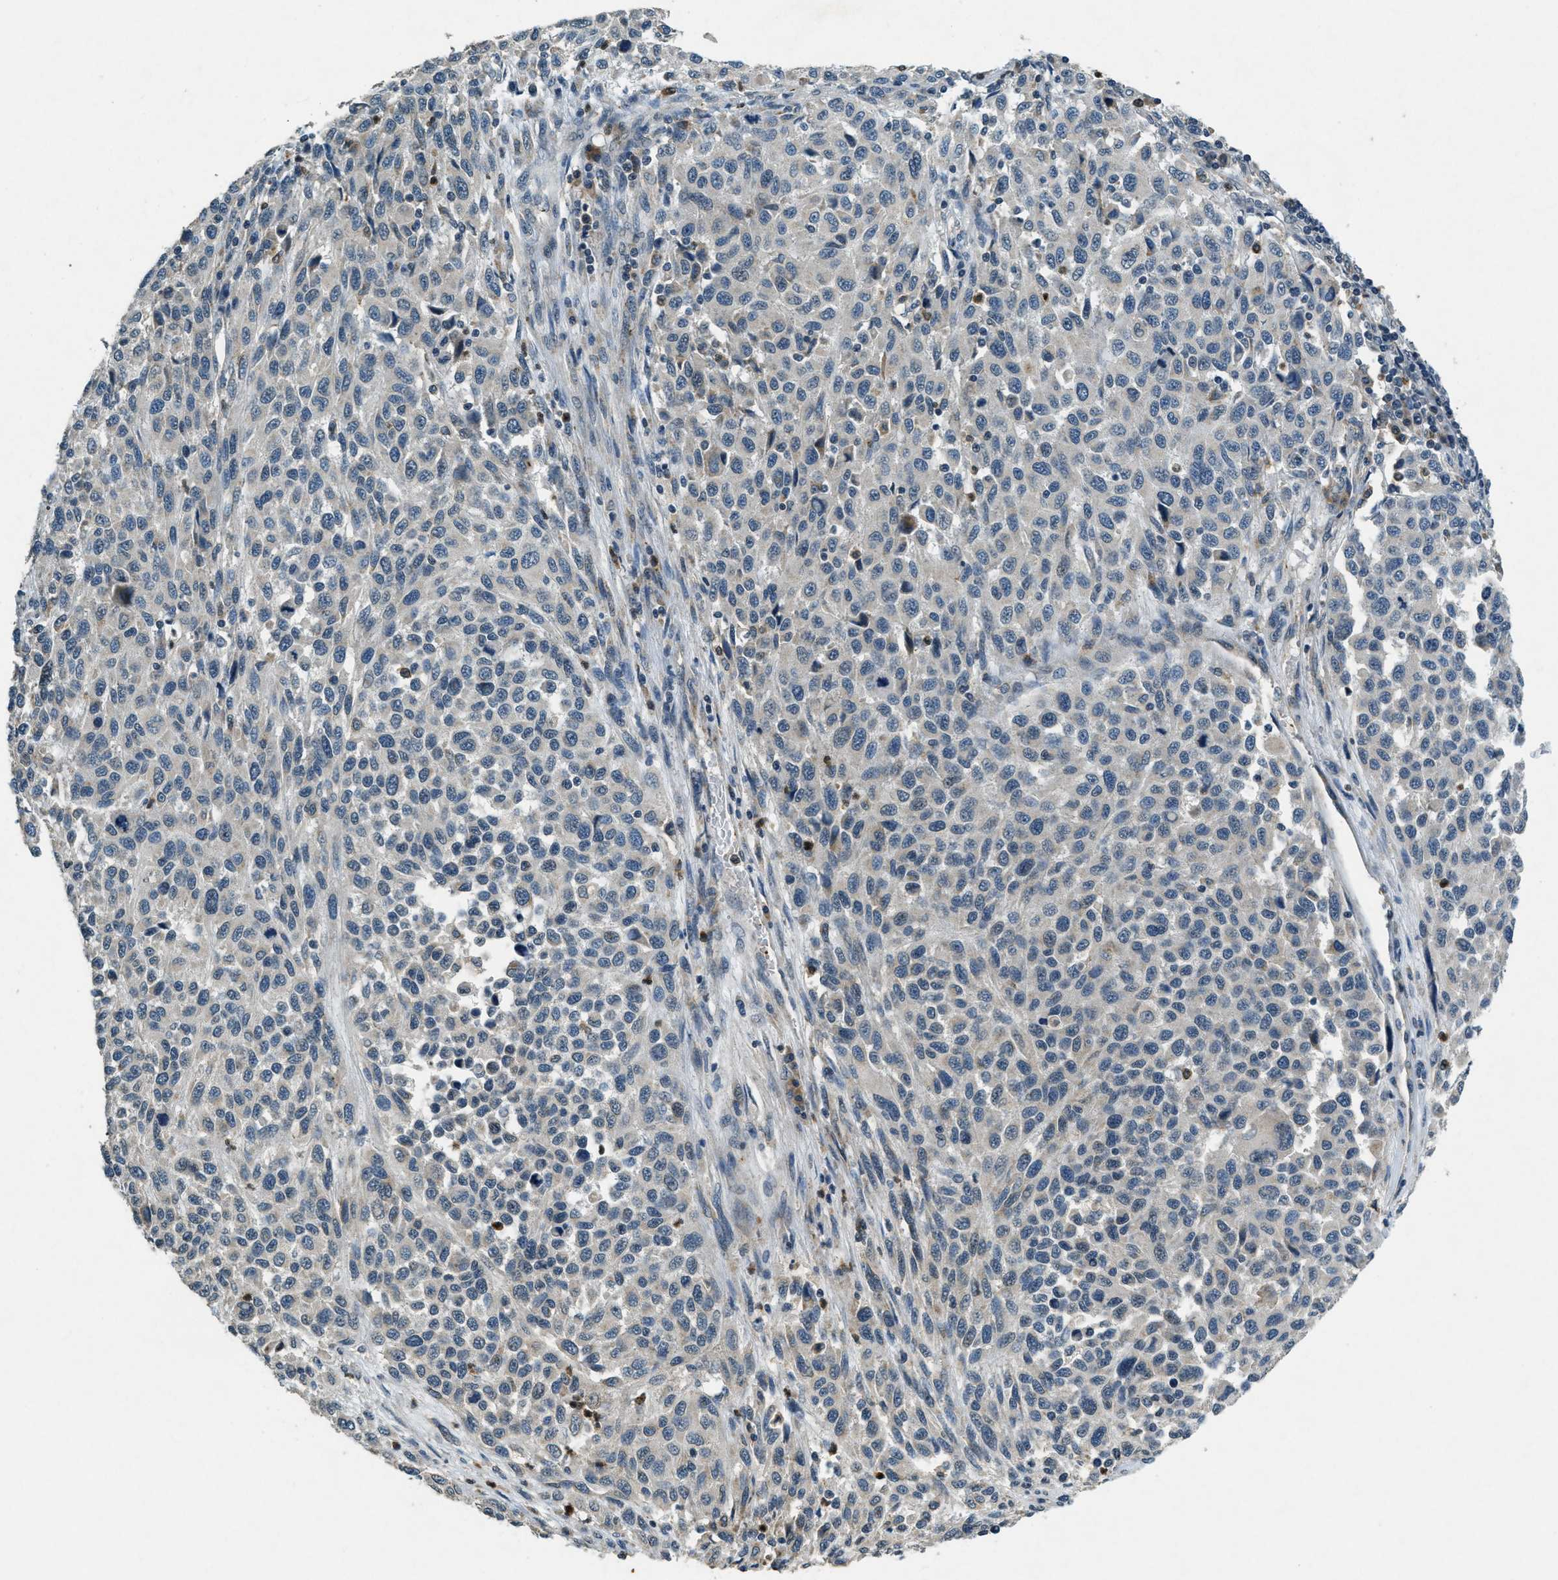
{"staining": {"intensity": "negative", "quantity": "none", "location": "none"}, "tissue": "melanoma", "cell_type": "Tumor cells", "image_type": "cancer", "snomed": [{"axis": "morphology", "description": "Malignant melanoma, Metastatic site"}, {"axis": "topography", "description": "Lymph node"}], "caption": "This is a image of immunohistochemistry staining of melanoma, which shows no positivity in tumor cells.", "gene": "RAB3D", "patient": {"sex": "male", "age": 61}}